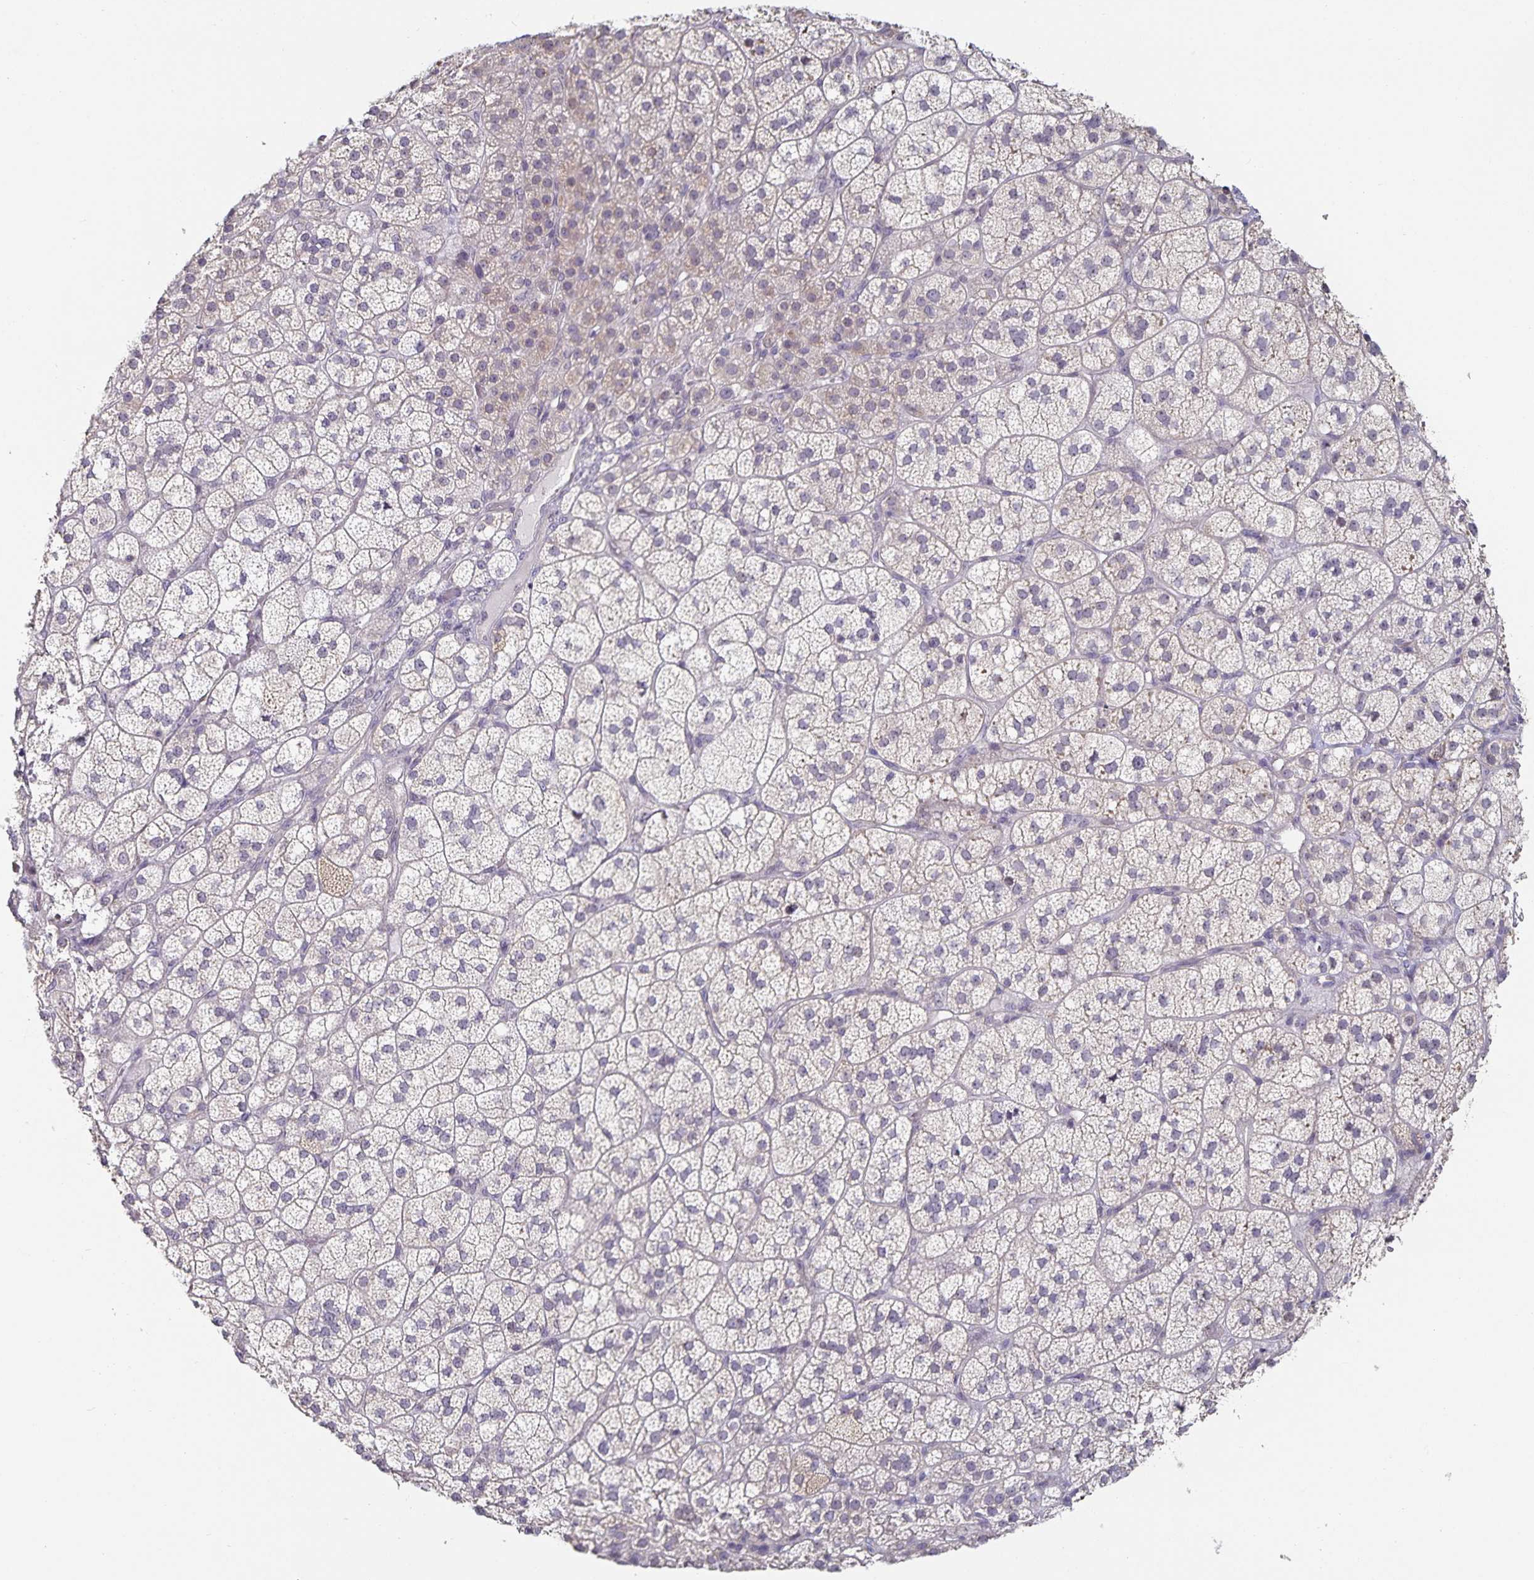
{"staining": {"intensity": "weak", "quantity": "25%-75%", "location": "cytoplasmic/membranous"}, "tissue": "adrenal gland", "cell_type": "Glandular cells", "image_type": "normal", "snomed": [{"axis": "morphology", "description": "Normal tissue, NOS"}, {"axis": "topography", "description": "Adrenal gland"}], "caption": "Protein positivity by immunohistochemistry shows weak cytoplasmic/membranous positivity in approximately 25%-75% of glandular cells in benign adrenal gland.", "gene": "DNAH9", "patient": {"sex": "female", "age": 60}}